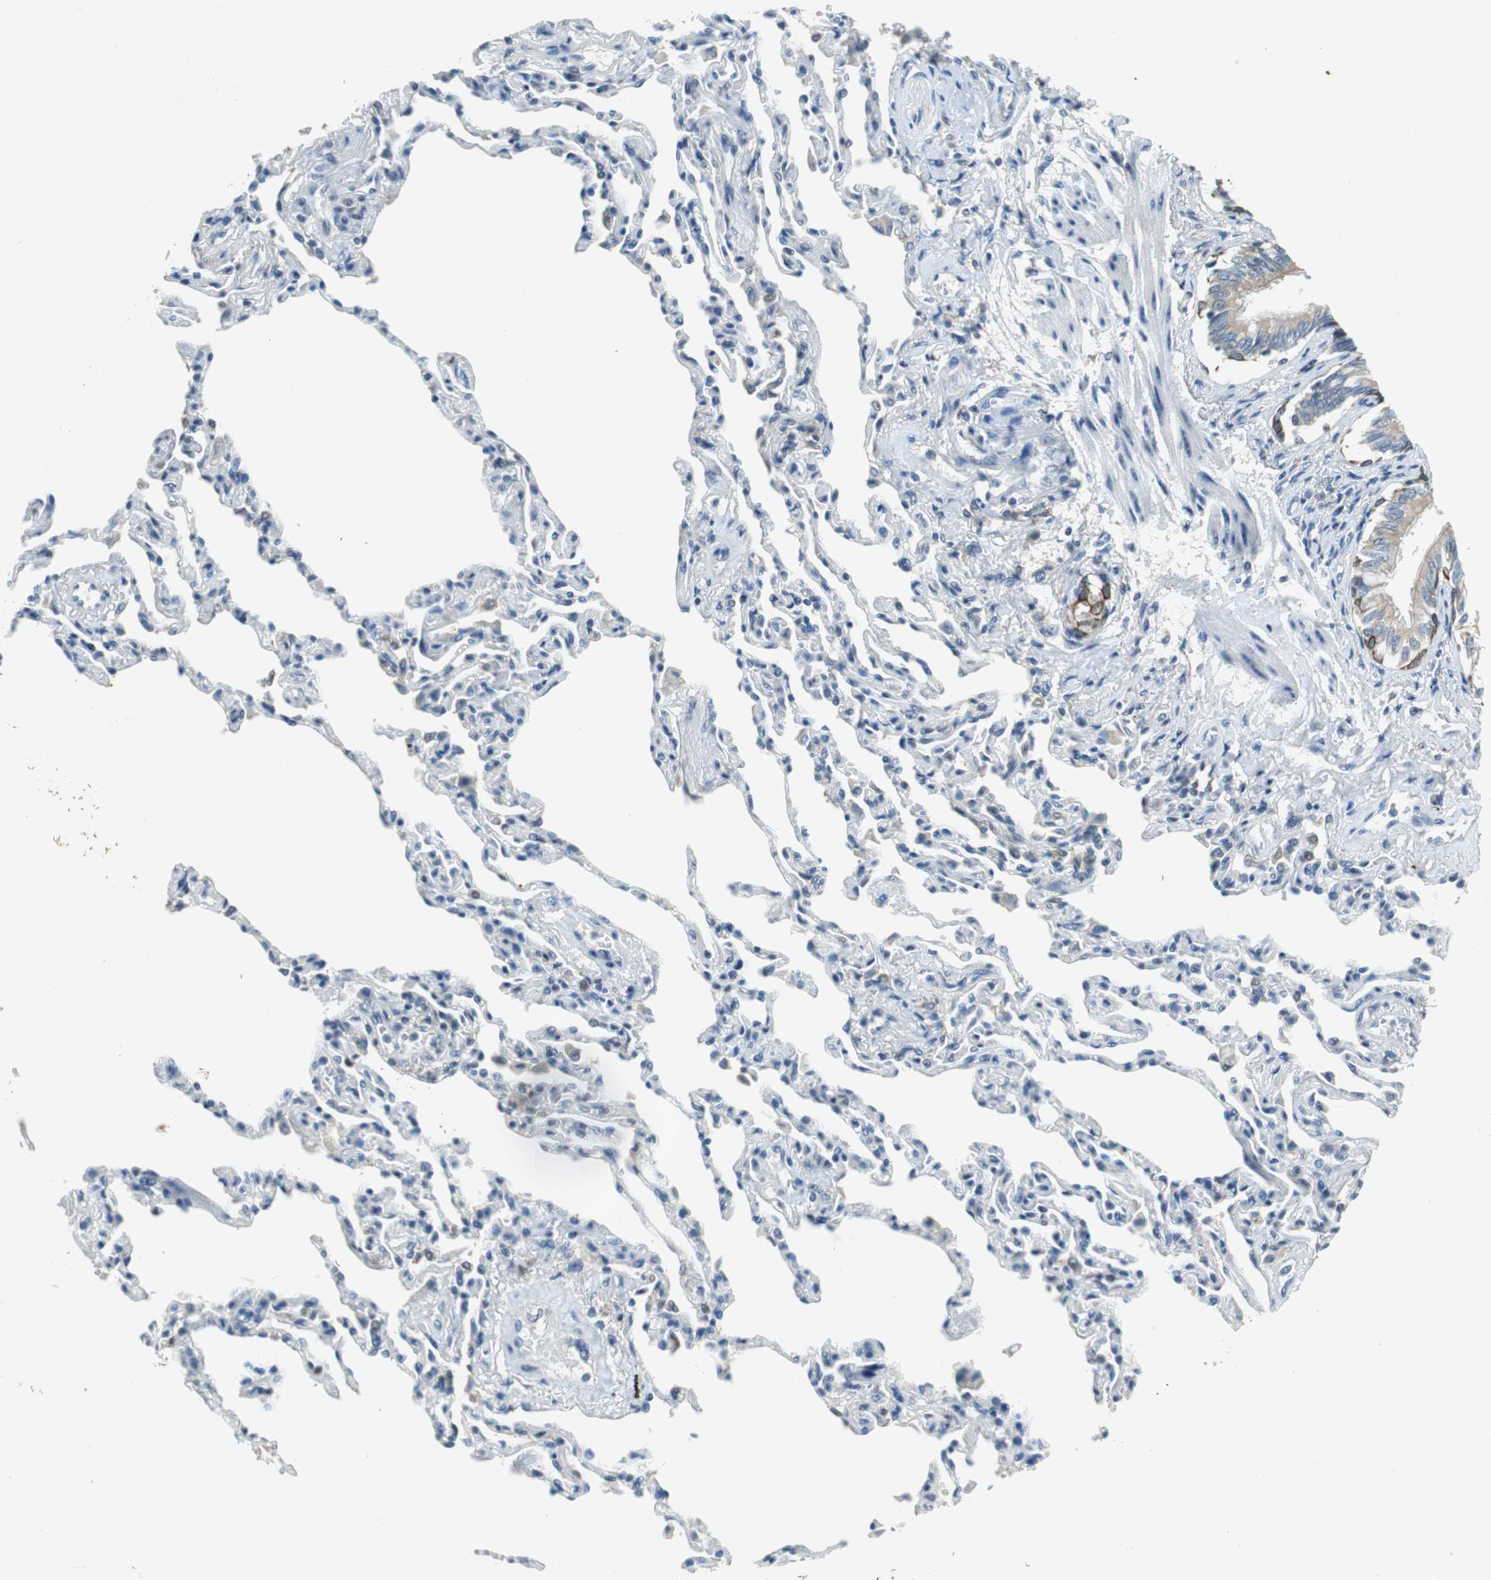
{"staining": {"intensity": "weak", "quantity": "25%-75%", "location": "cytoplasmic/membranous"}, "tissue": "bronchus", "cell_type": "Respiratory epithelial cells", "image_type": "normal", "snomed": [{"axis": "morphology", "description": "Normal tissue, NOS"}, {"axis": "topography", "description": "Lung"}], "caption": "Benign bronchus reveals weak cytoplasmic/membranous expression in approximately 25%-75% of respiratory epithelial cells.", "gene": "GLCCI1", "patient": {"sex": "male", "age": 64}}